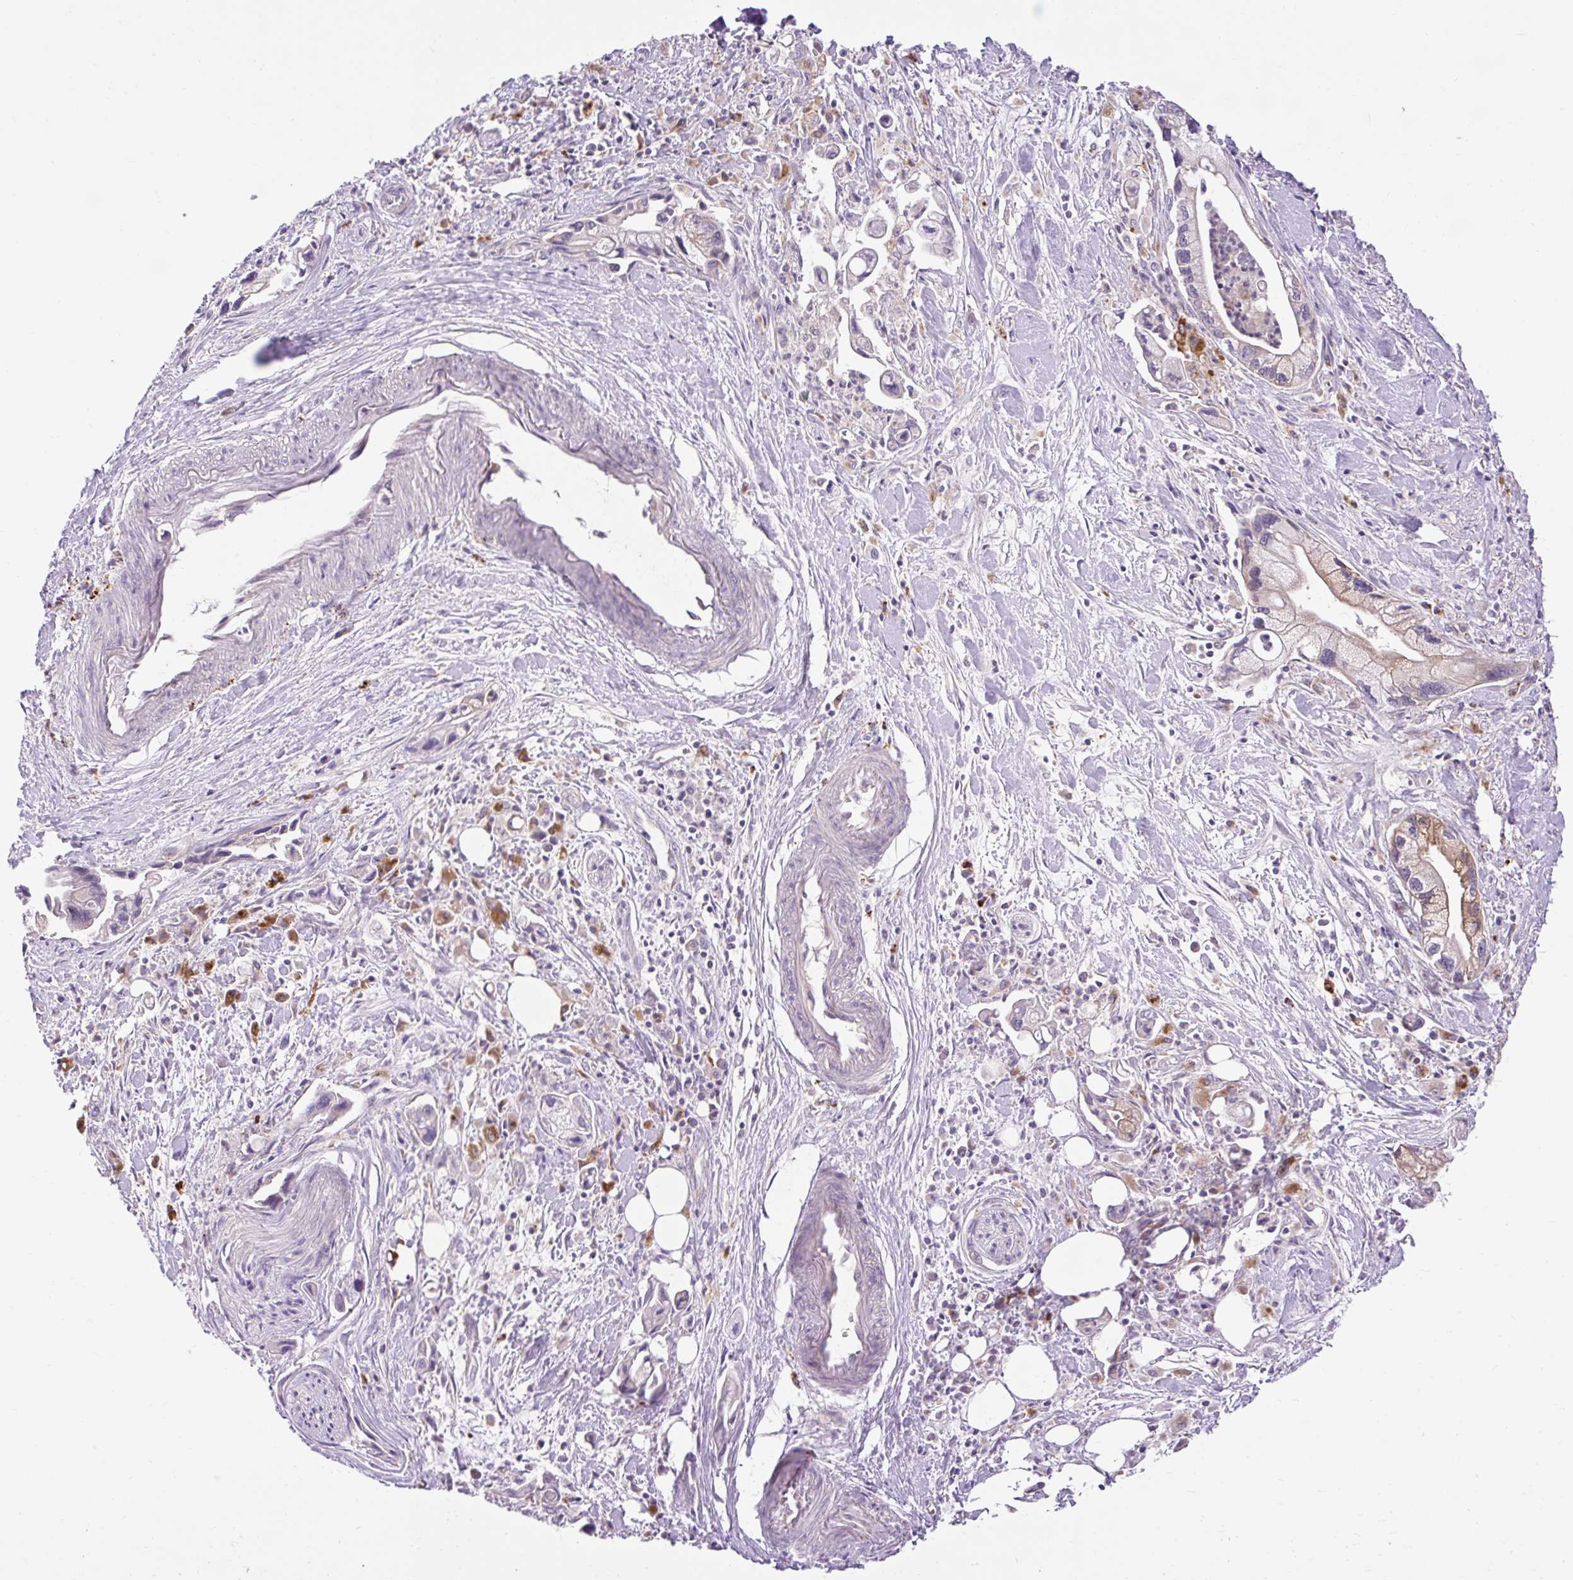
{"staining": {"intensity": "weak", "quantity": "<25%", "location": "cytoplasmic/membranous"}, "tissue": "pancreatic cancer", "cell_type": "Tumor cells", "image_type": "cancer", "snomed": [{"axis": "morphology", "description": "Adenocarcinoma, NOS"}, {"axis": "topography", "description": "Pancreas"}], "caption": "Tumor cells show no significant expression in pancreatic adenocarcinoma.", "gene": "HEXB", "patient": {"sex": "male", "age": 61}}